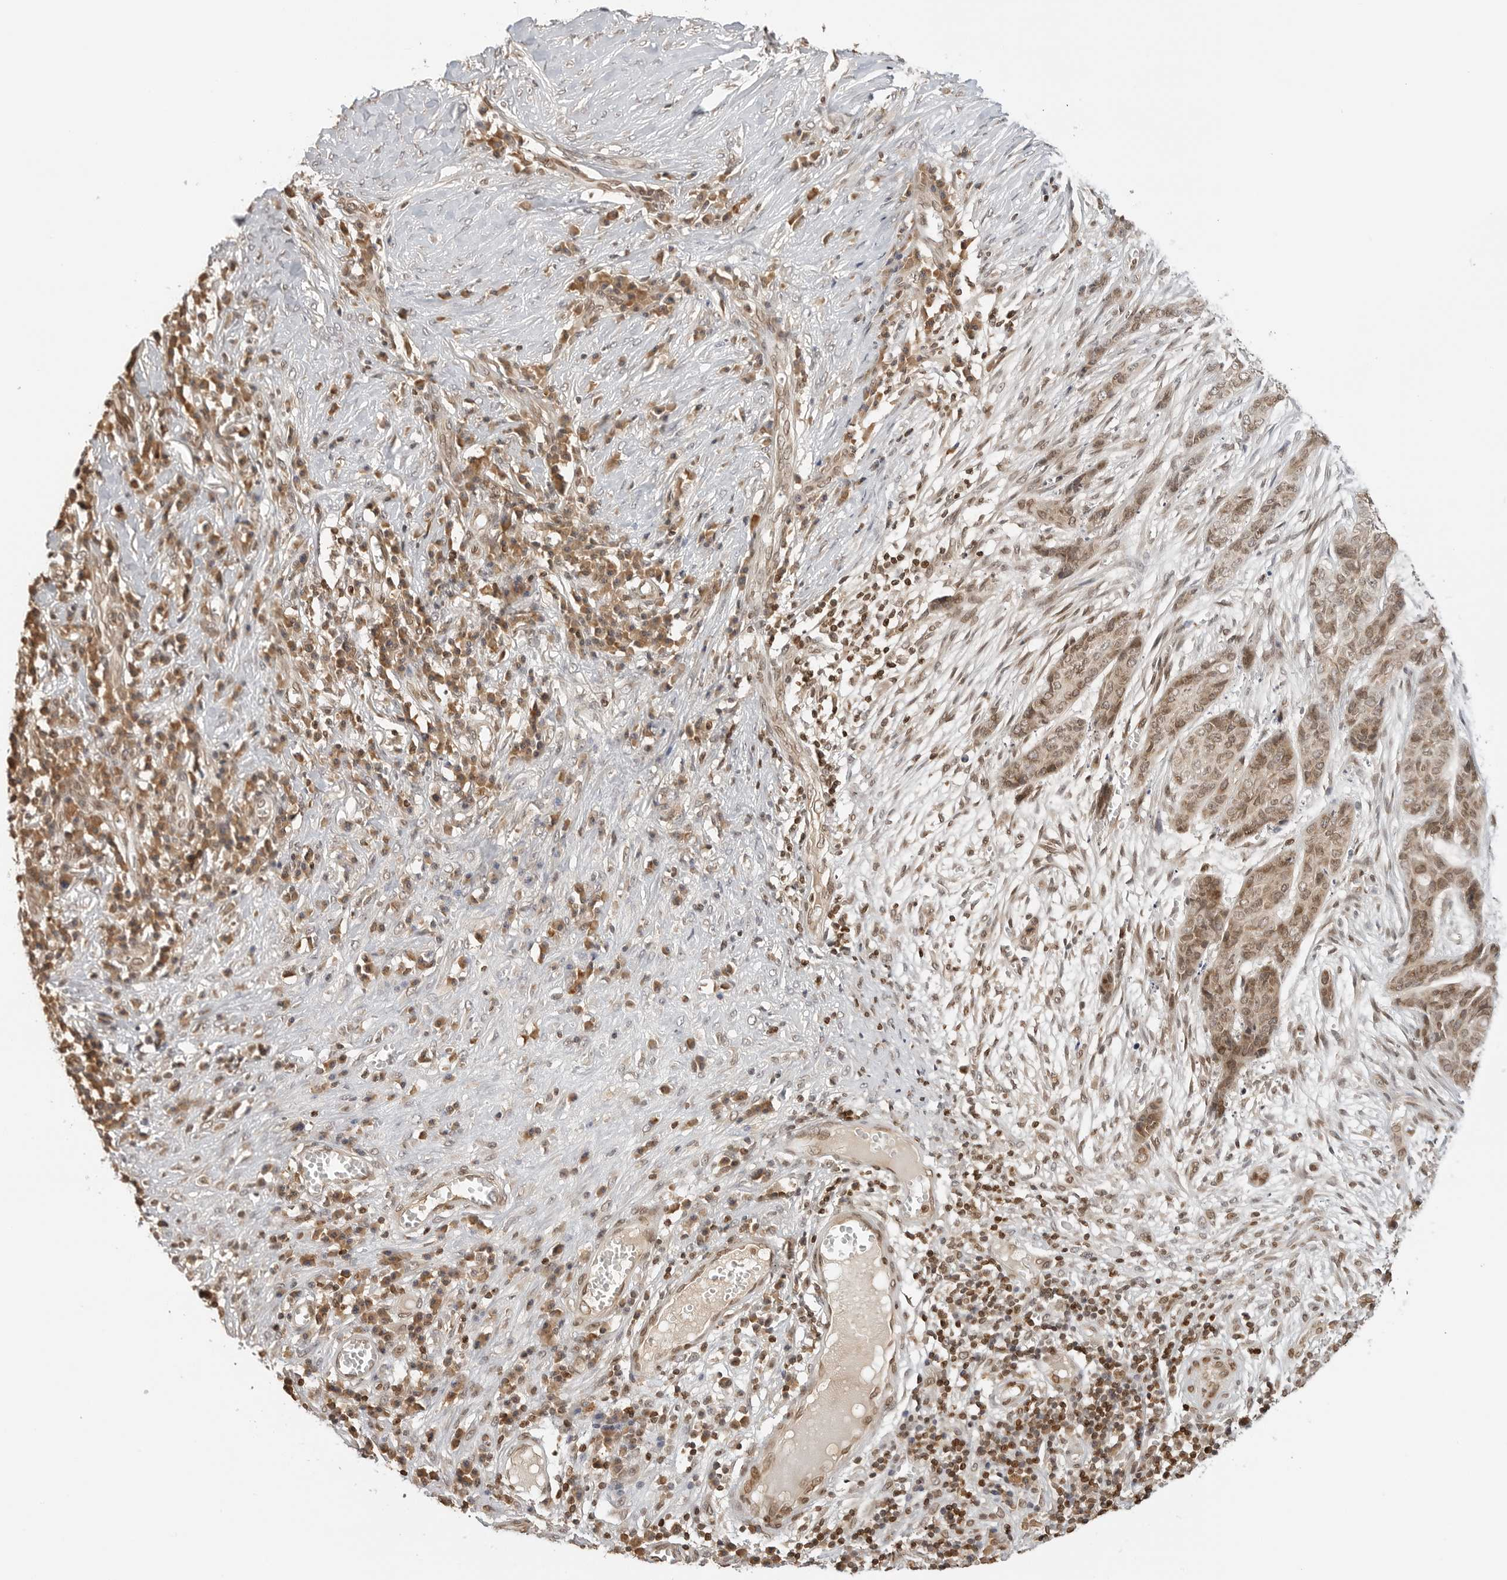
{"staining": {"intensity": "moderate", "quantity": ">75%", "location": "cytoplasmic/membranous,nuclear"}, "tissue": "skin cancer", "cell_type": "Tumor cells", "image_type": "cancer", "snomed": [{"axis": "morphology", "description": "Basal cell carcinoma"}, {"axis": "topography", "description": "Skin"}], "caption": "Immunohistochemical staining of human skin cancer demonstrates medium levels of moderate cytoplasmic/membranous and nuclear positivity in approximately >75% of tumor cells.", "gene": "POLH", "patient": {"sex": "female", "age": 64}}